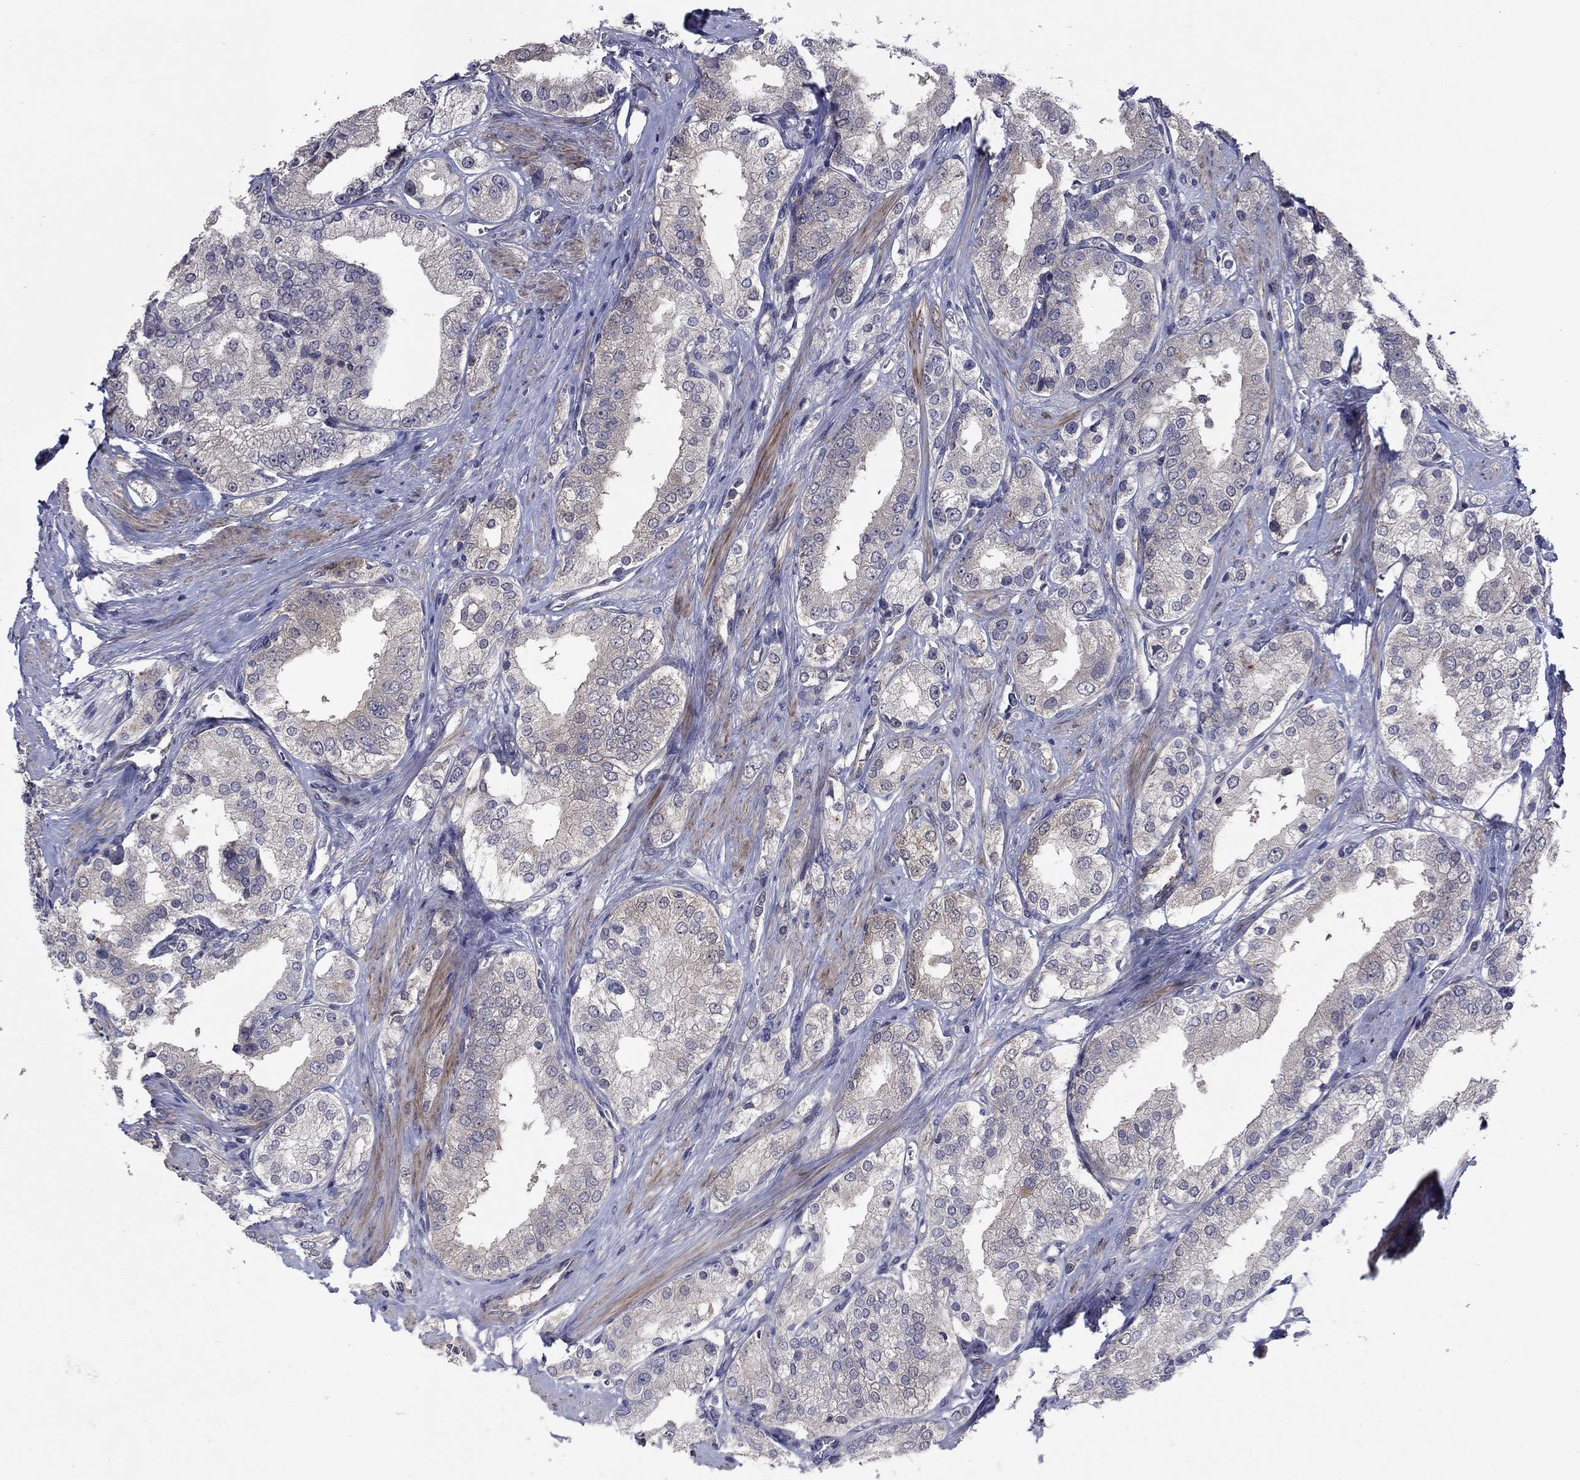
{"staining": {"intensity": "negative", "quantity": "none", "location": "none"}, "tissue": "prostate cancer", "cell_type": "Tumor cells", "image_type": "cancer", "snomed": [{"axis": "morphology", "description": "Adenocarcinoma, NOS"}, {"axis": "topography", "description": "Prostate and seminal vesicle, NOS"}, {"axis": "topography", "description": "Prostate"}], "caption": "Histopathology image shows no significant protein positivity in tumor cells of prostate cancer.", "gene": "MSRB1", "patient": {"sex": "male", "age": 67}}